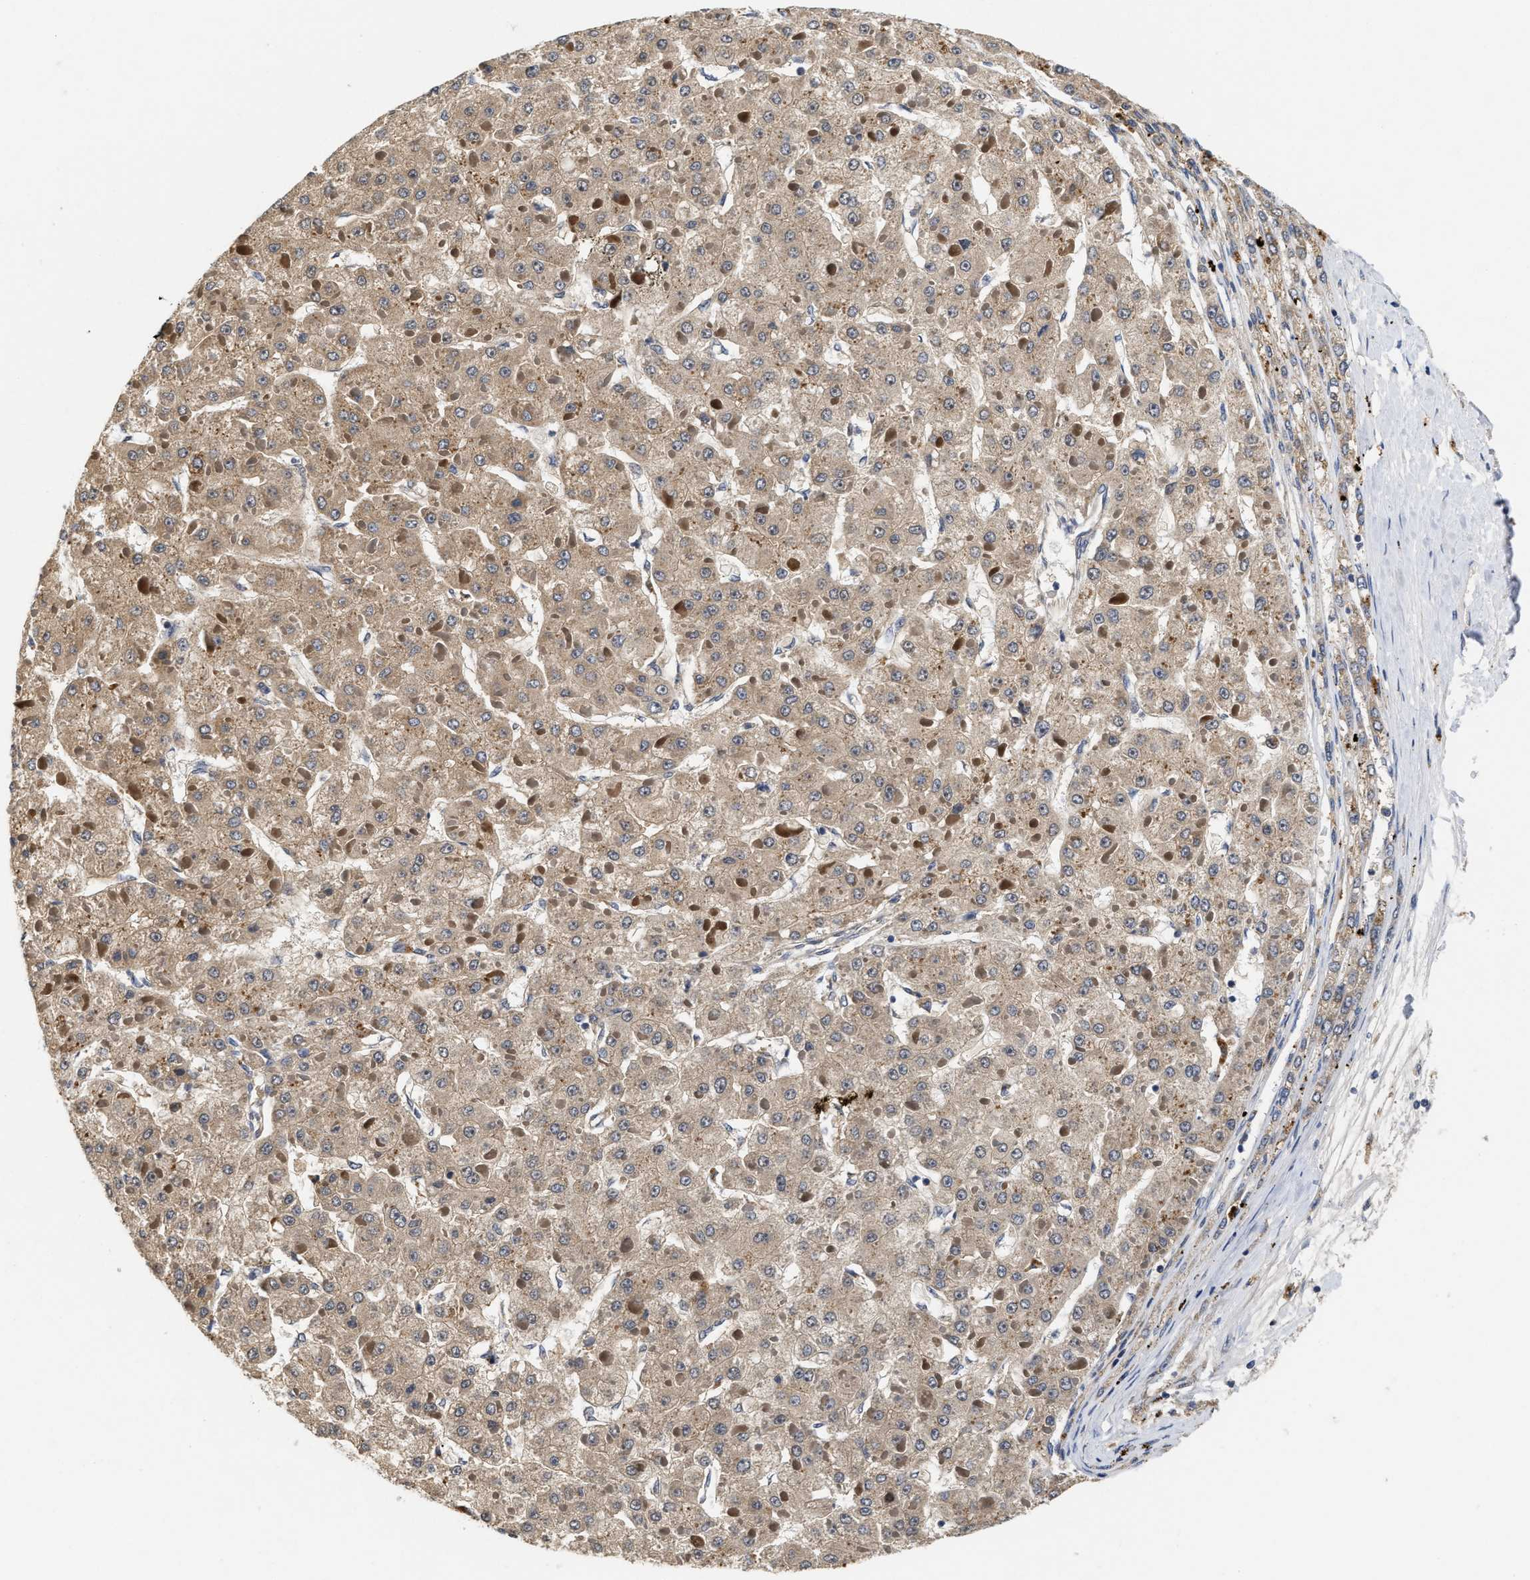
{"staining": {"intensity": "weak", "quantity": ">75%", "location": "cytoplasmic/membranous"}, "tissue": "liver cancer", "cell_type": "Tumor cells", "image_type": "cancer", "snomed": [{"axis": "morphology", "description": "Carcinoma, Hepatocellular, NOS"}, {"axis": "topography", "description": "Liver"}], "caption": "There is low levels of weak cytoplasmic/membranous positivity in tumor cells of liver hepatocellular carcinoma, as demonstrated by immunohistochemical staining (brown color).", "gene": "SCYL2", "patient": {"sex": "female", "age": 73}}